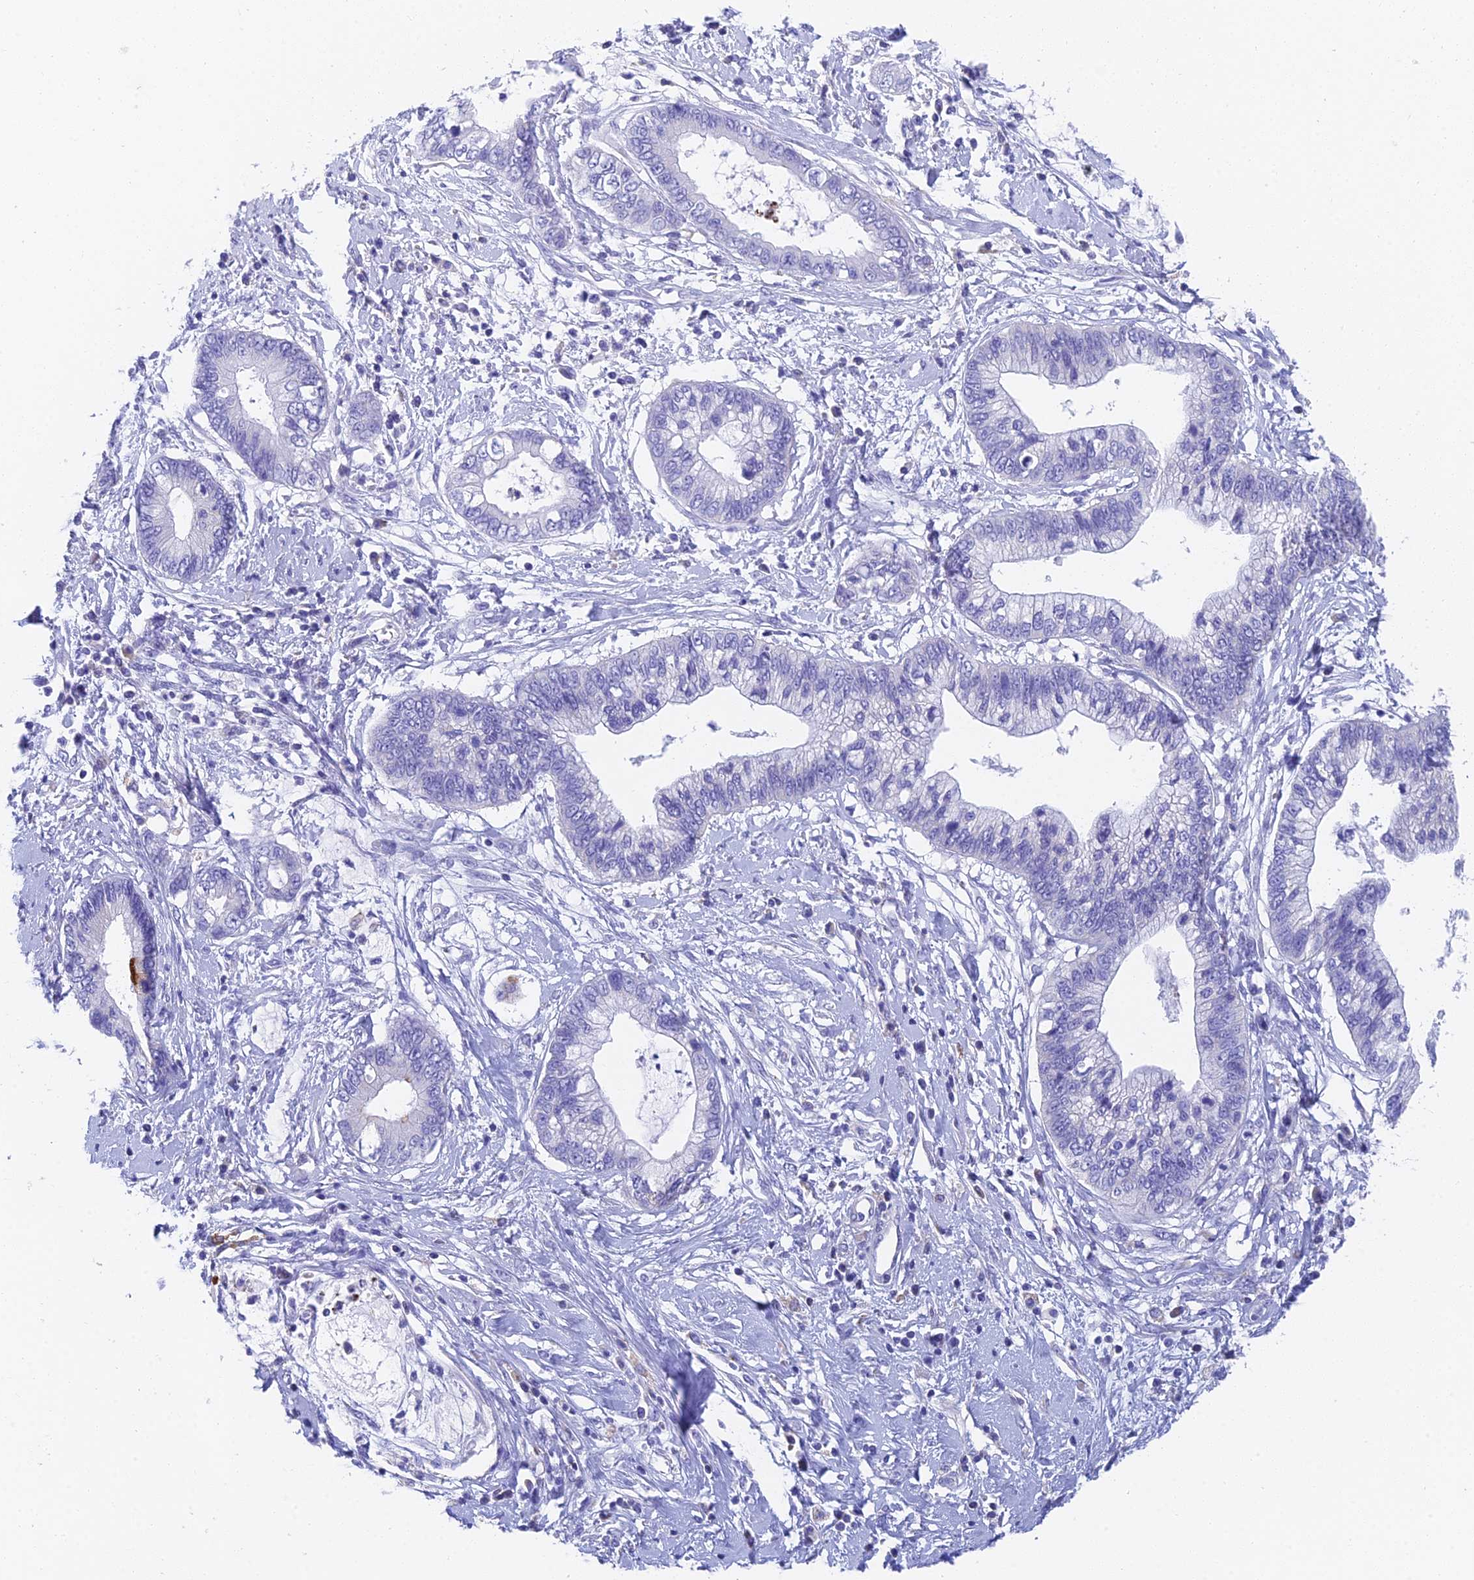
{"staining": {"intensity": "negative", "quantity": "none", "location": "none"}, "tissue": "cervical cancer", "cell_type": "Tumor cells", "image_type": "cancer", "snomed": [{"axis": "morphology", "description": "Adenocarcinoma, NOS"}, {"axis": "topography", "description": "Cervix"}], "caption": "High power microscopy micrograph of an IHC histopathology image of cervical adenocarcinoma, revealing no significant expression in tumor cells.", "gene": "ADAMTS13", "patient": {"sex": "female", "age": 44}}